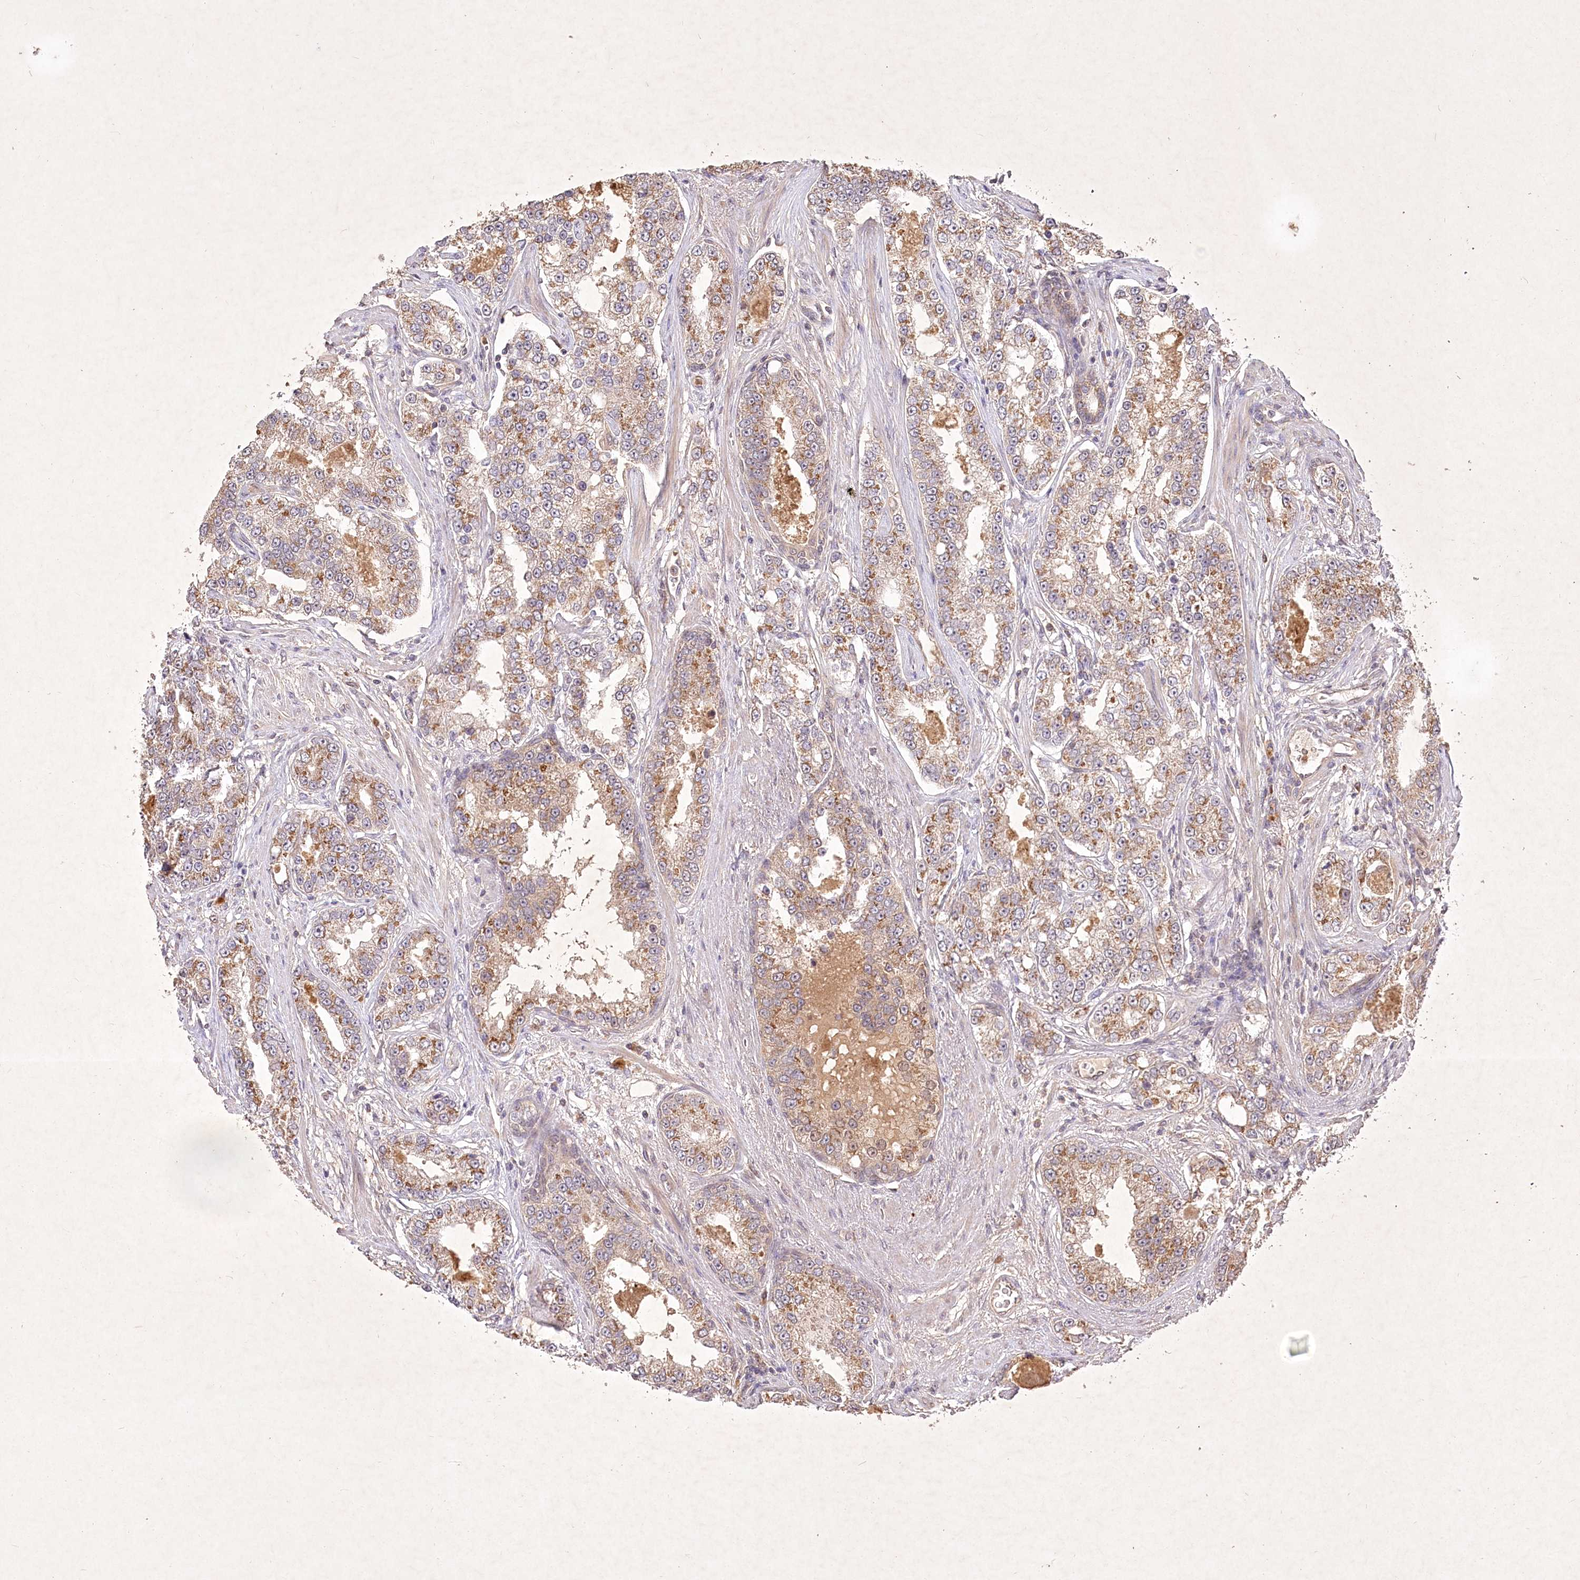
{"staining": {"intensity": "moderate", "quantity": ">75%", "location": "cytoplasmic/membranous"}, "tissue": "prostate cancer", "cell_type": "Tumor cells", "image_type": "cancer", "snomed": [{"axis": "morphology", "description": "Normal tissue, NOS"}, {"axis": "morphology", "description": "Adenocarcinoma, High grade"}, {"axis": "topography", "description": "Prostate"}], "caption": "Immunohistochemistry micrograph of neoplastic tissue: high-grade adenocarcinoma (prostate) stained using immunohistochemistry (IHC) demonstrates medium levels of moderate protein expression localized specifically in the cytoplasmic/membranous of tumor cells, appearing as a cytoplasmic/membranous brown color.", "gene": "IRAK1BP1", "patient": {"sex": "male", "age": 83}}